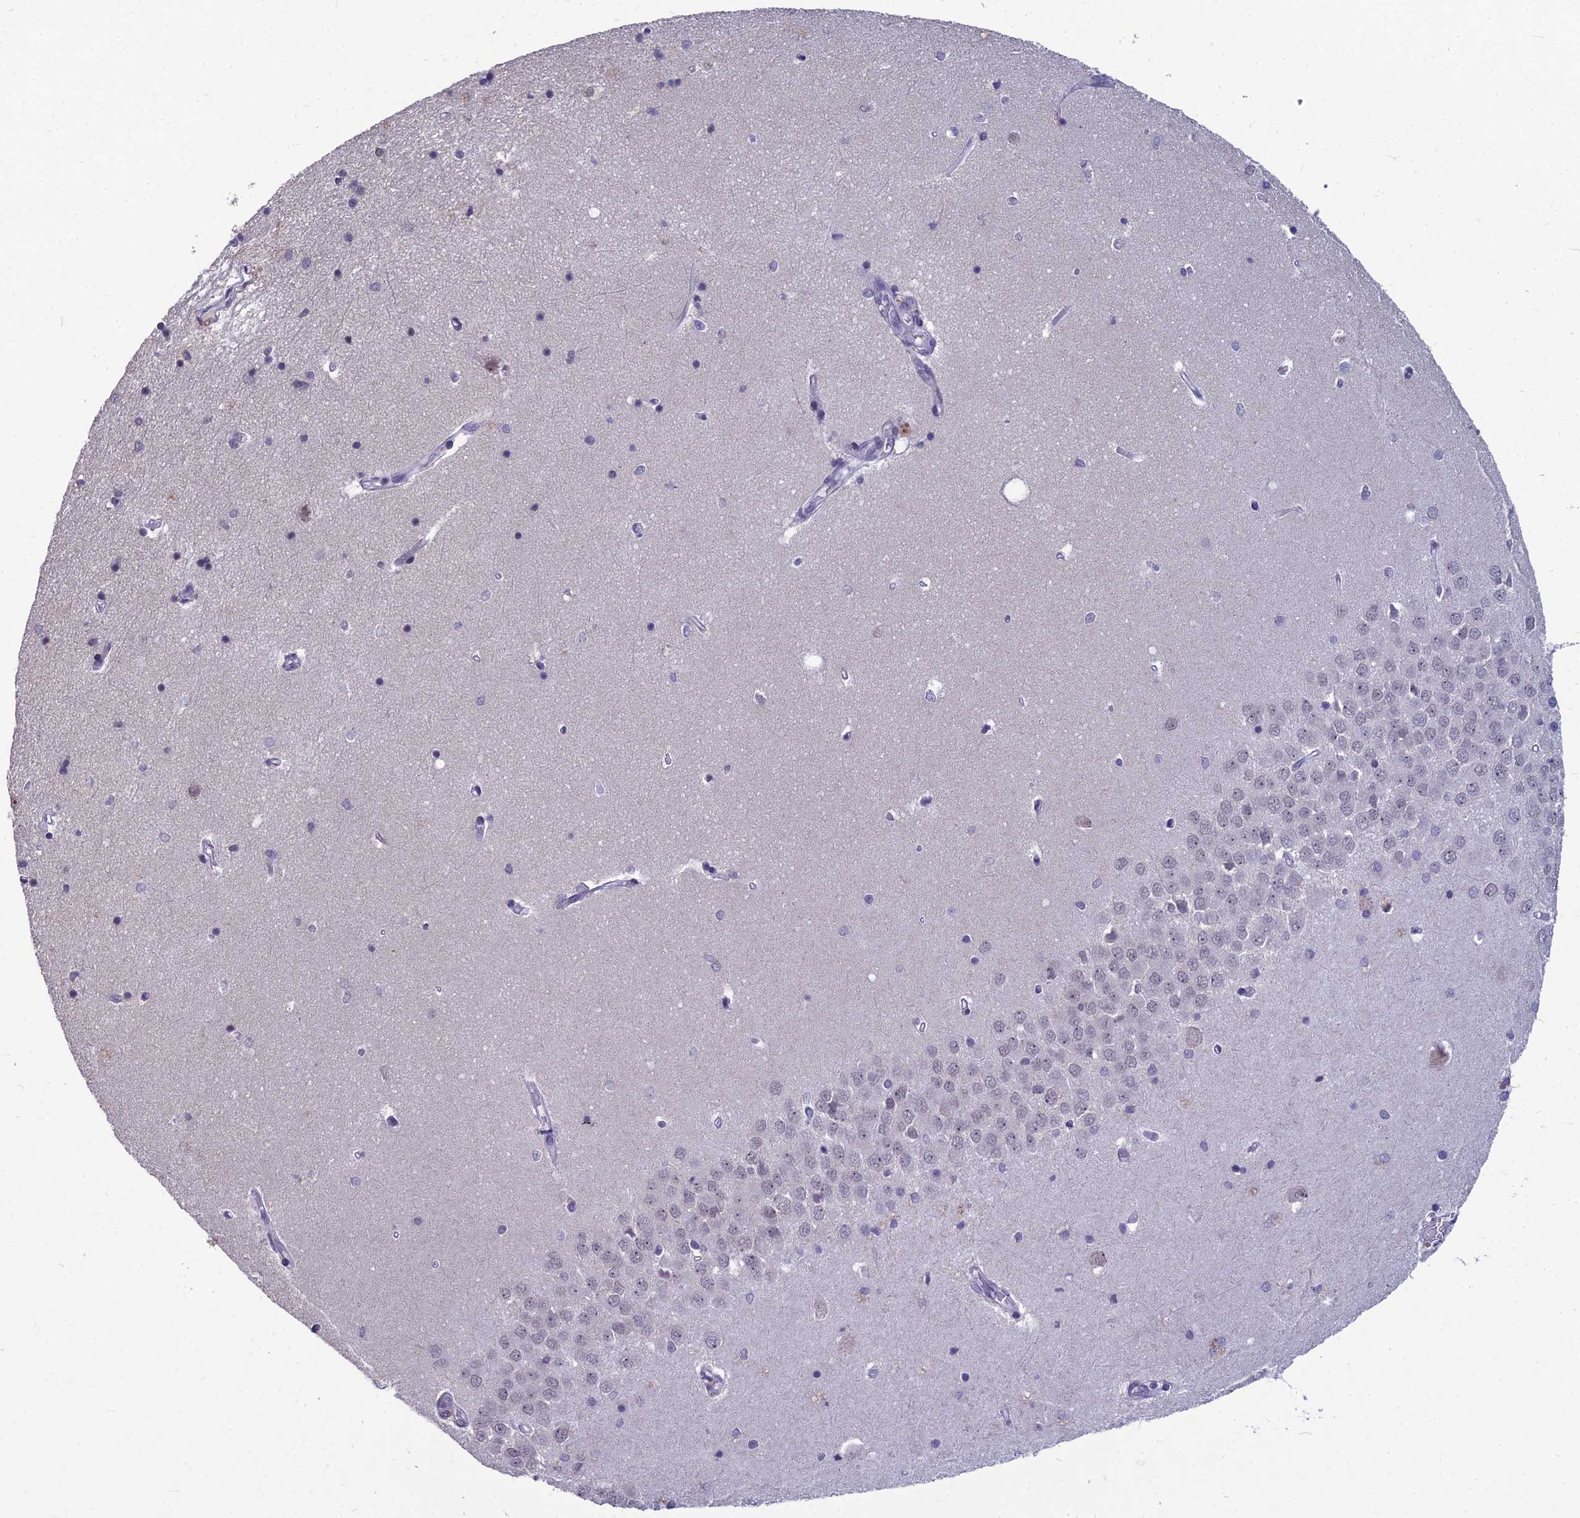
{"staining": {"intensity": "weak", "quantity": "<25%", "location": "nuclear"}, "tissue": "hippocampus", "cell_type": "Glial cells", "image_type": "normal", "snomed": [{"axis": "morphology", "description": "Normal tissue, NOS"}, {"axis": "topography", "description": "Hippocampus"}], "caption": "Hippocampus stained for a protein using immunohistochemistry (IHC) reveals no expression glial cells.", "gene": "KAT7", "patient": {"sex": "male", "age": 45}}